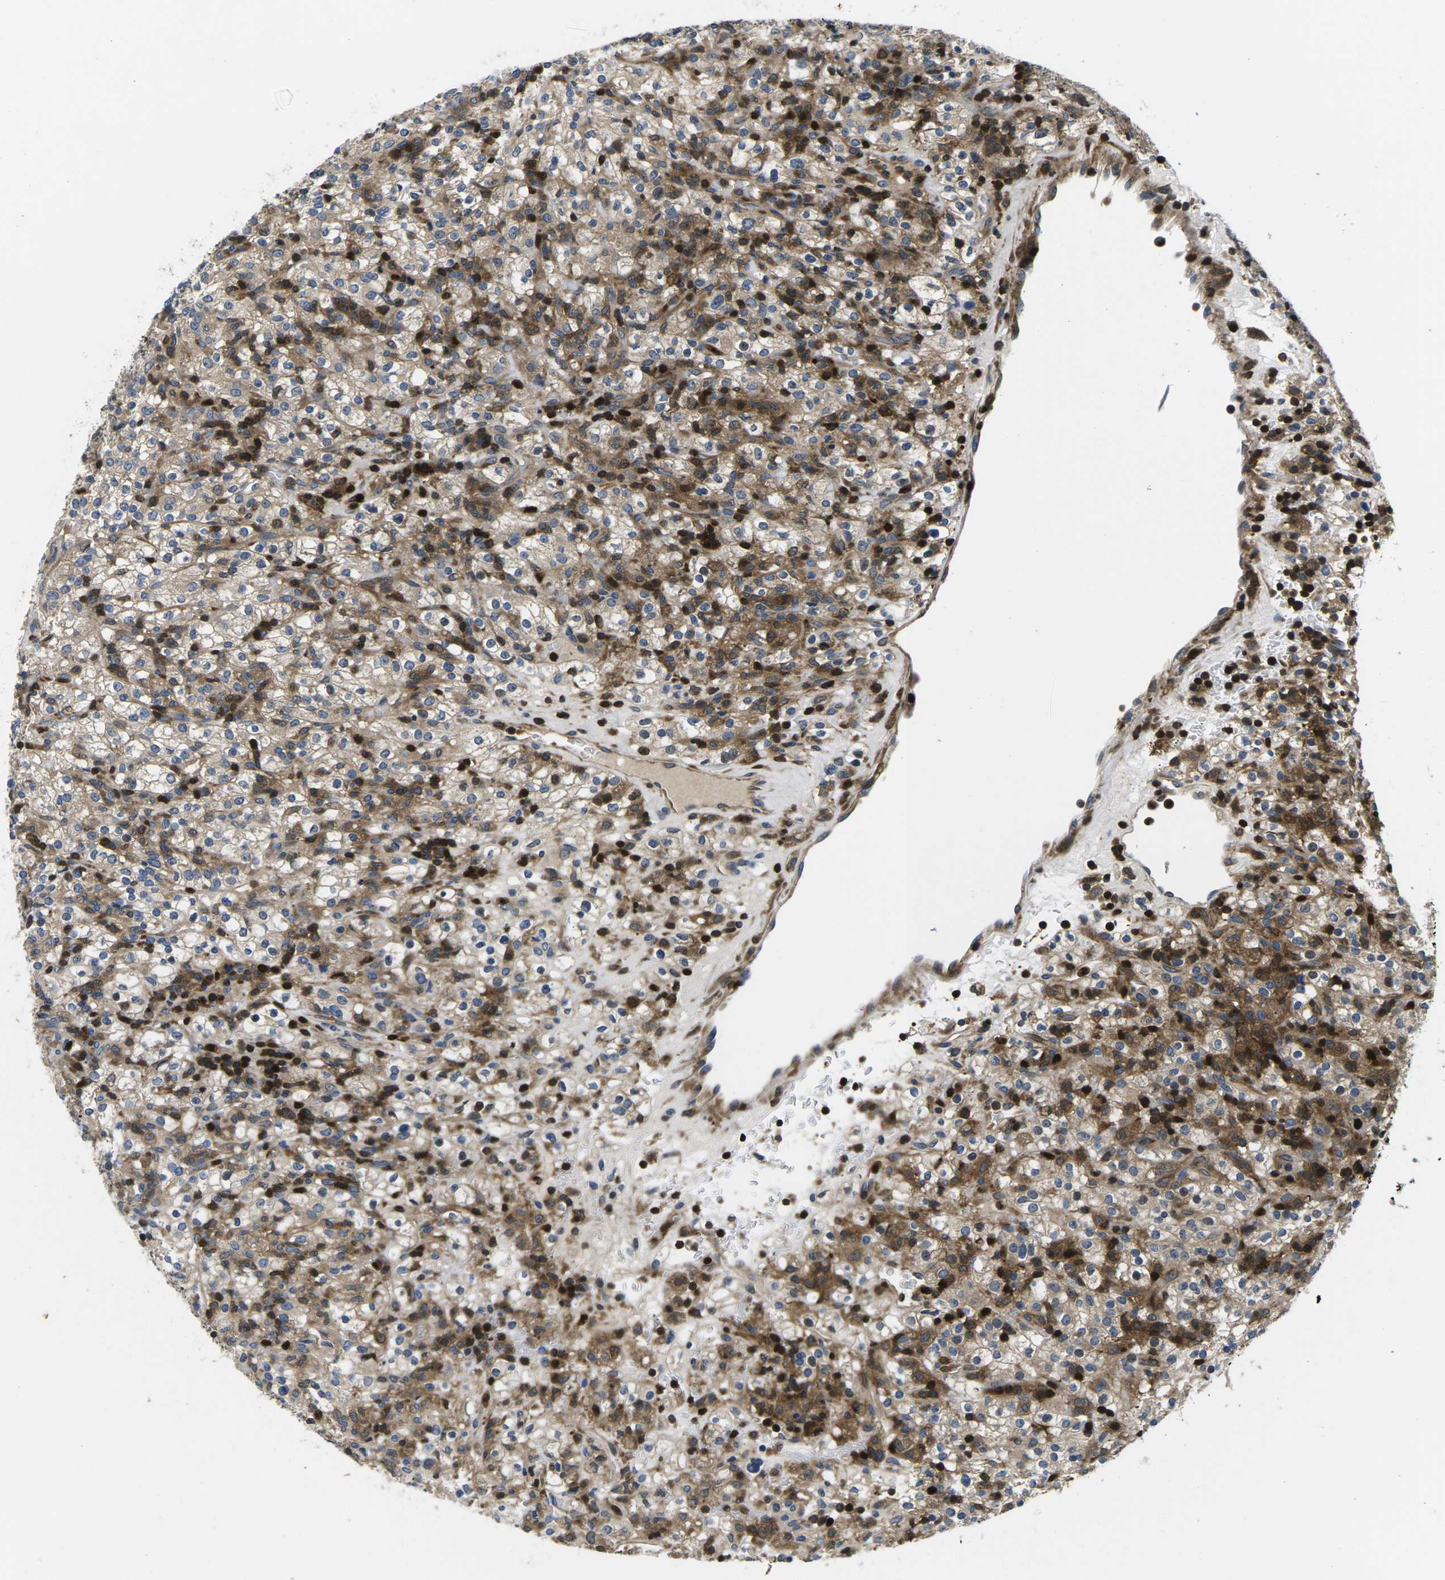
{"staining": {"intensity": "moderate", "quantity": "25%-75%", "location": "cytoplasmic/membranous"}, "tissue": "renal cancer", "cell_type": "Tumor cells", "image_type": "cancer", "snomed": [{"axis": "morphology", "description": "Normal tissue, NOS"}, {"axis": "morphology", "description": "Adenocarcinoma, NOS"}, {"axis": "topography", "description": "Kidney"}], "caption": "Immunohistochemistry photomicrograph of neoplastic tissue: human renal cancer stained using immunohistochemistry (IHC) displays medium levels of moderate protein expression localized specifically in the cytoplasmic/membranous of tumor cells, appearing as a cytoplasmic/membranous brown color.", "gene": "PLCE1", "patient": {"sex": "female", "age": 72}}